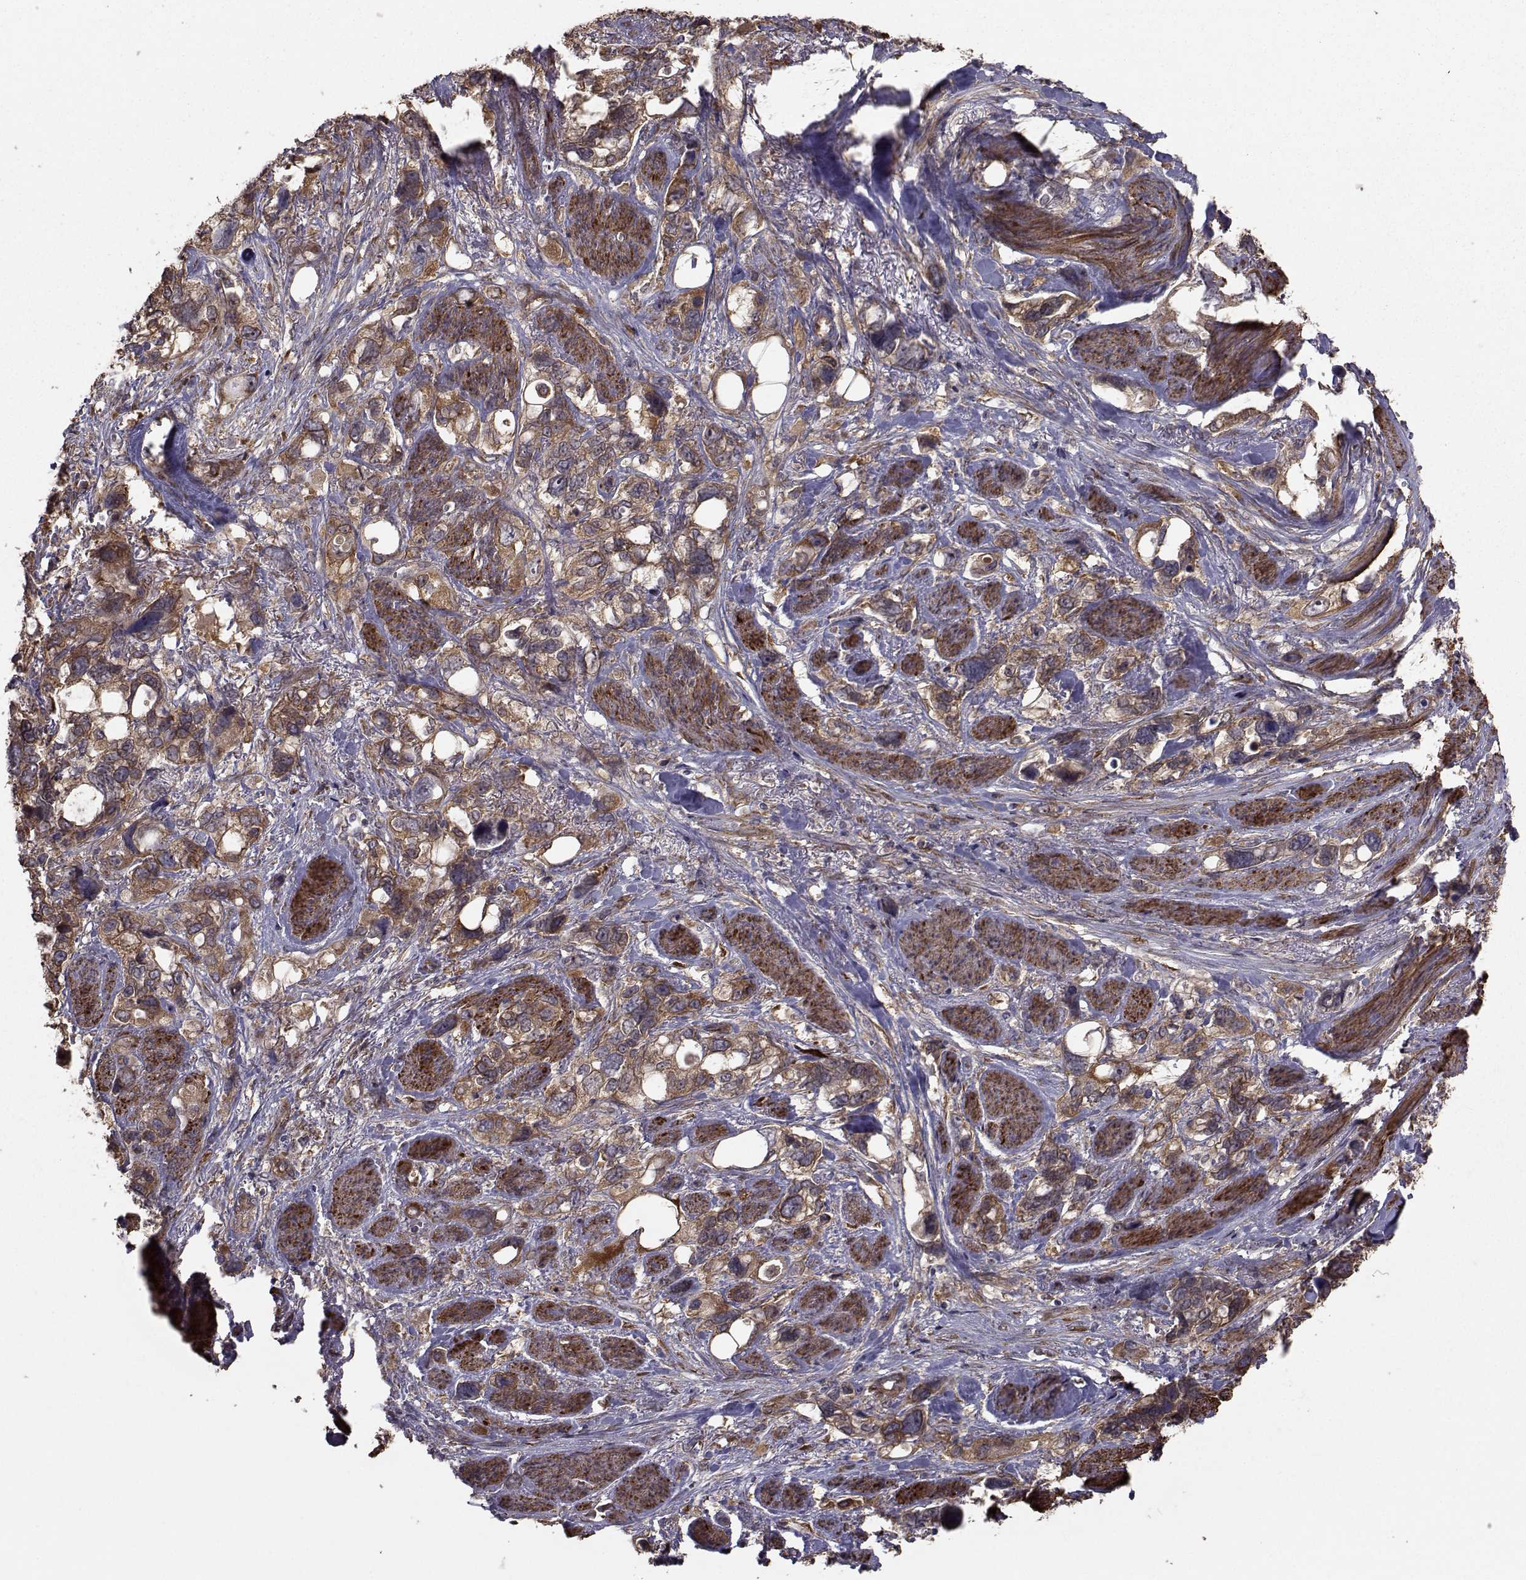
{"staining": {"intensity": "strong", "quantity": "25%-75%", "location": "cytoplasmic/membranous"}, "tissue": "stomach cancer", "cell_type": "Tumor cells", "image_type": "cancer", "snomed": [{"axis": "morphology", "description": "Adenocarcinoma, NOS"}, {"axis": "topography", "description": "Stomach, upper"}], "caption": "Protein expression analysis of human stomach adenocarcinoma reveals strong cytoplasmic/membranous positivity in about 25%-75% of tumor cells.", "gene": "TRIP10", "patient": {"sex": "female", "age": 81}}